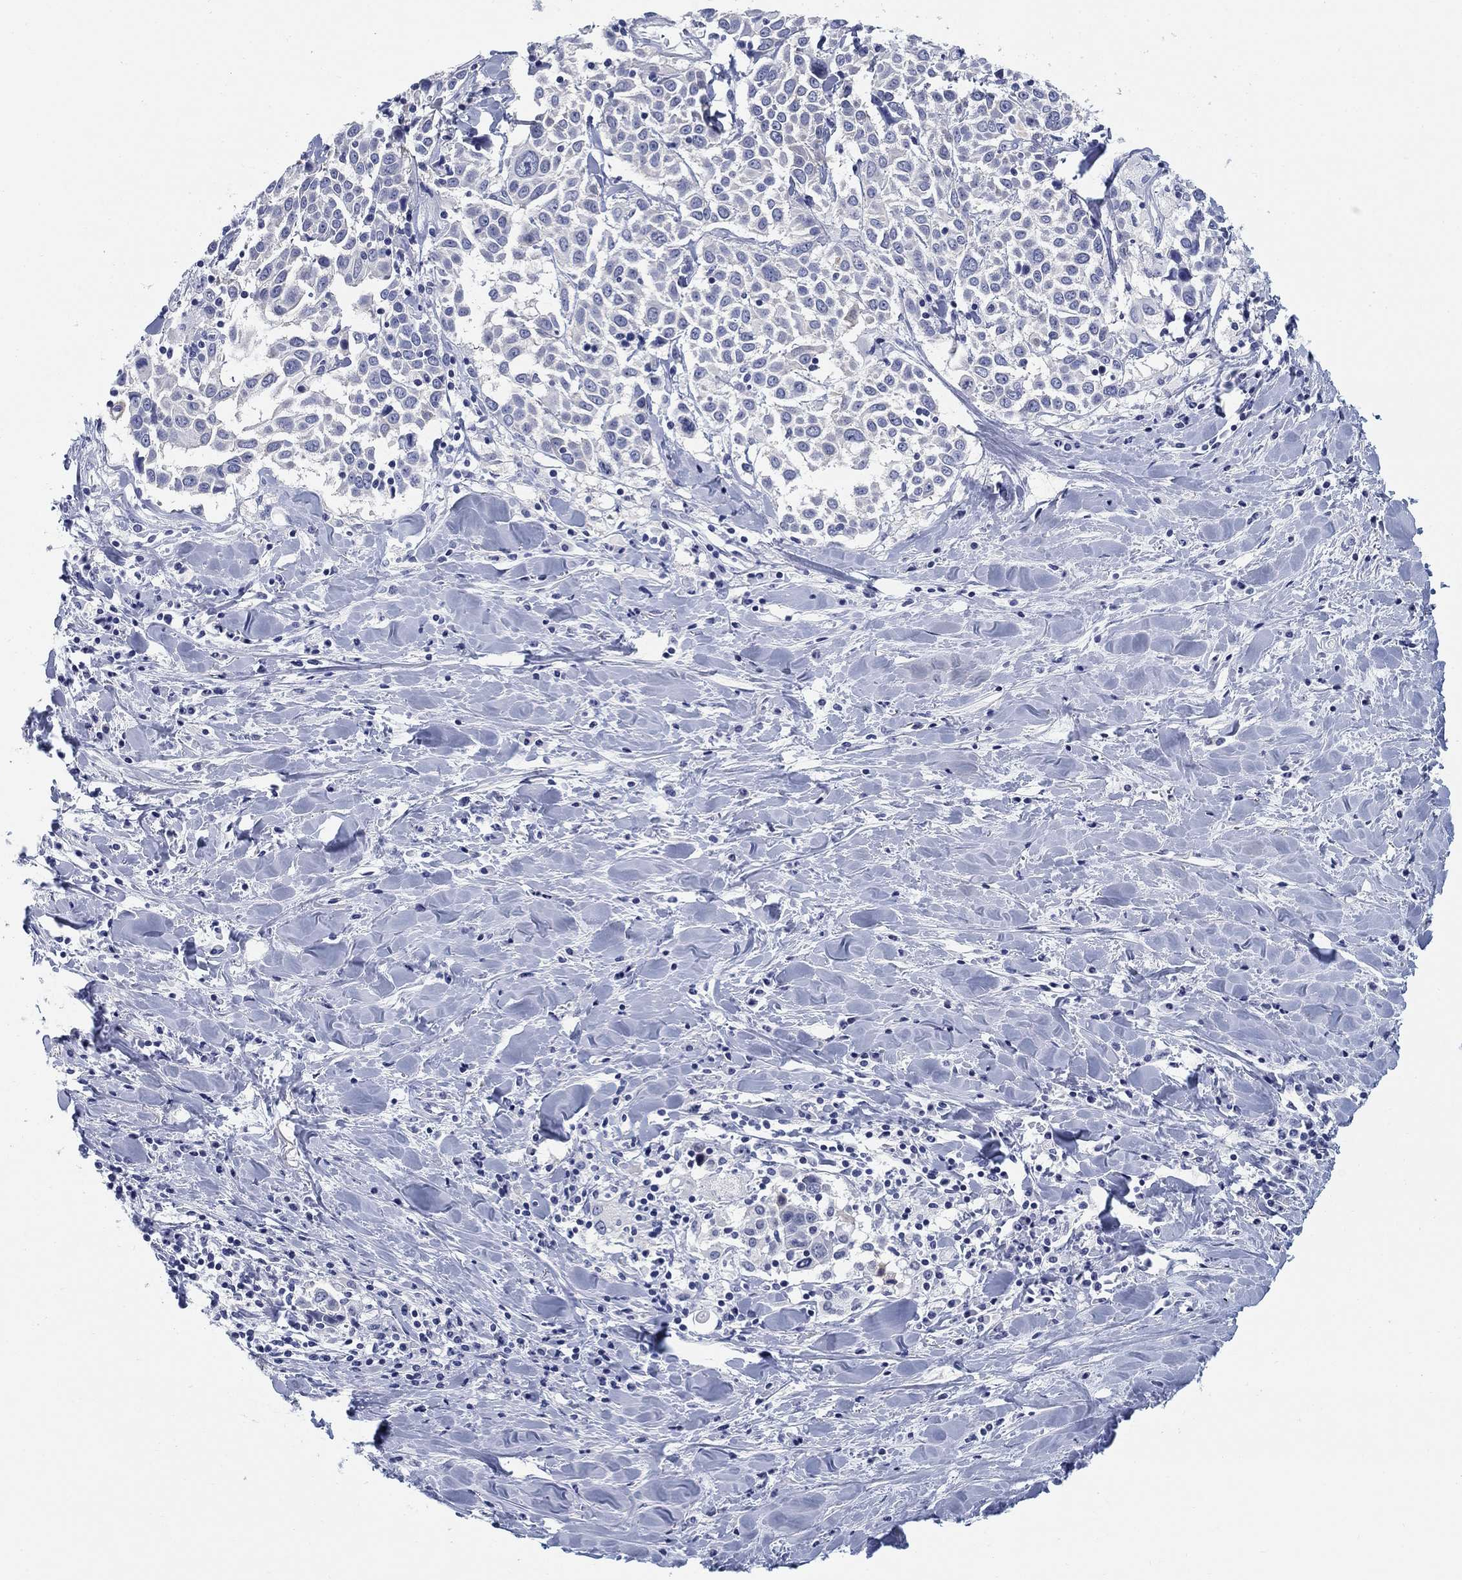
{"staining": {"intensity": "negative", "quantity": "none", "location": "none"}, "tissue": "lung cancer", "cell_type": "Tumor cells", "image_type": "cancer", "snomed": [{"axis": "morphology", "description": "Squamous cell carcinoma, NOS"}, {"axis": "topography", "description": "Lung"}], "caption": "A high-resolution histopathology image shows IHC staining of lung cancer, which shows no significant staining in tumor cells.", "gene": "CLUL1", "patient": {"sex": "male", "age": 57}}